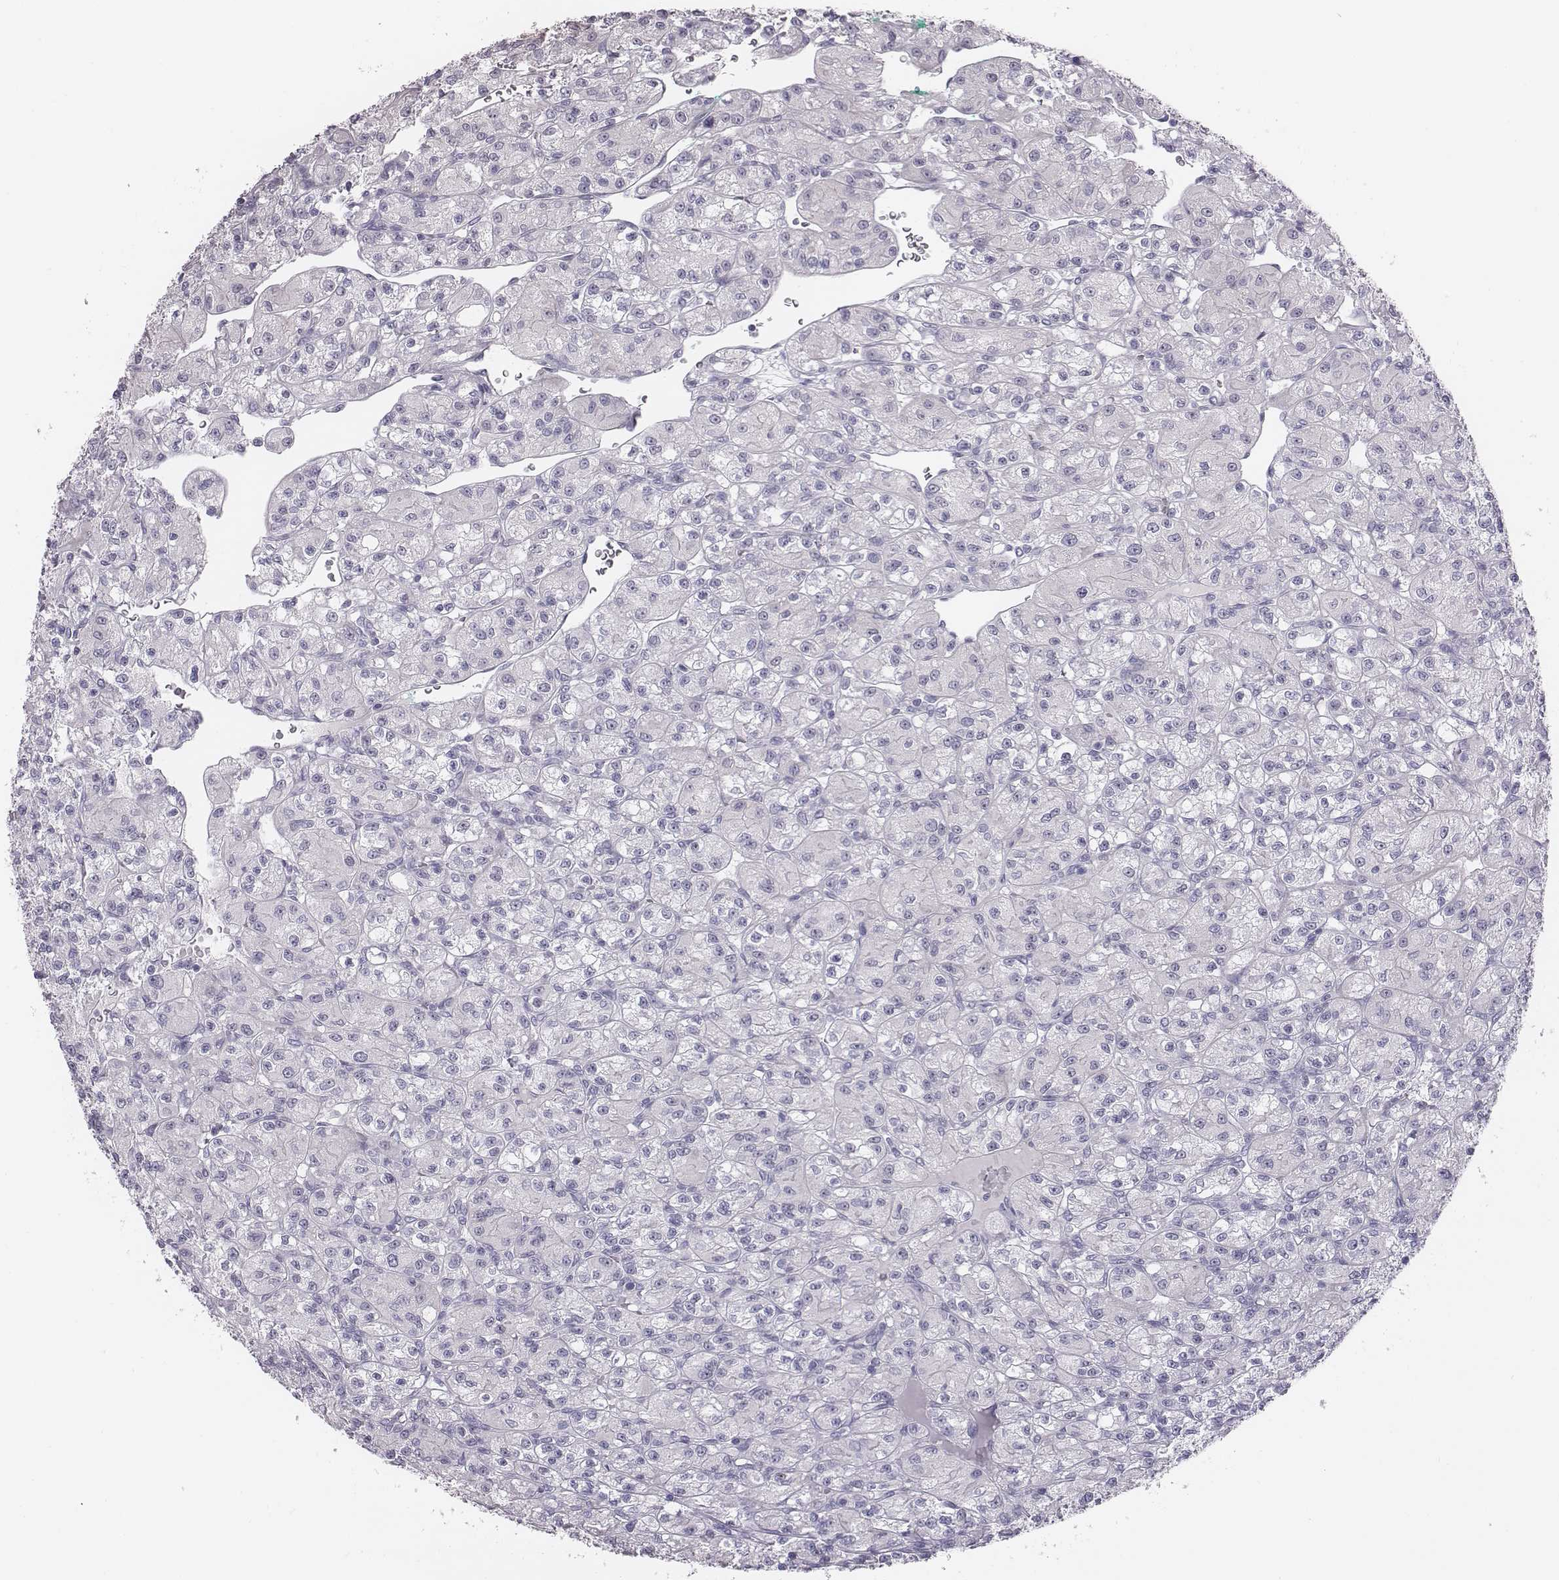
{"staining": {"intensity": "negative", "quantity": "none", "location": "none"}, "tissue": "renal cancer", "cell_type": "Tumor cells", "image_type": "cancer", "snomed": [{"axis": "morphology", "description": "Adenocarcinoma, NOS"}, {"axis": "topography", "description": "Kidney"}], "caption": "High power microscopy micrograph of an immunohistochemistry photomicrograph of renal cancer, revealing no significant expression in tumor cells.", "gene": "CACNG4", "patient": {"sex": "female", "age": 70}}